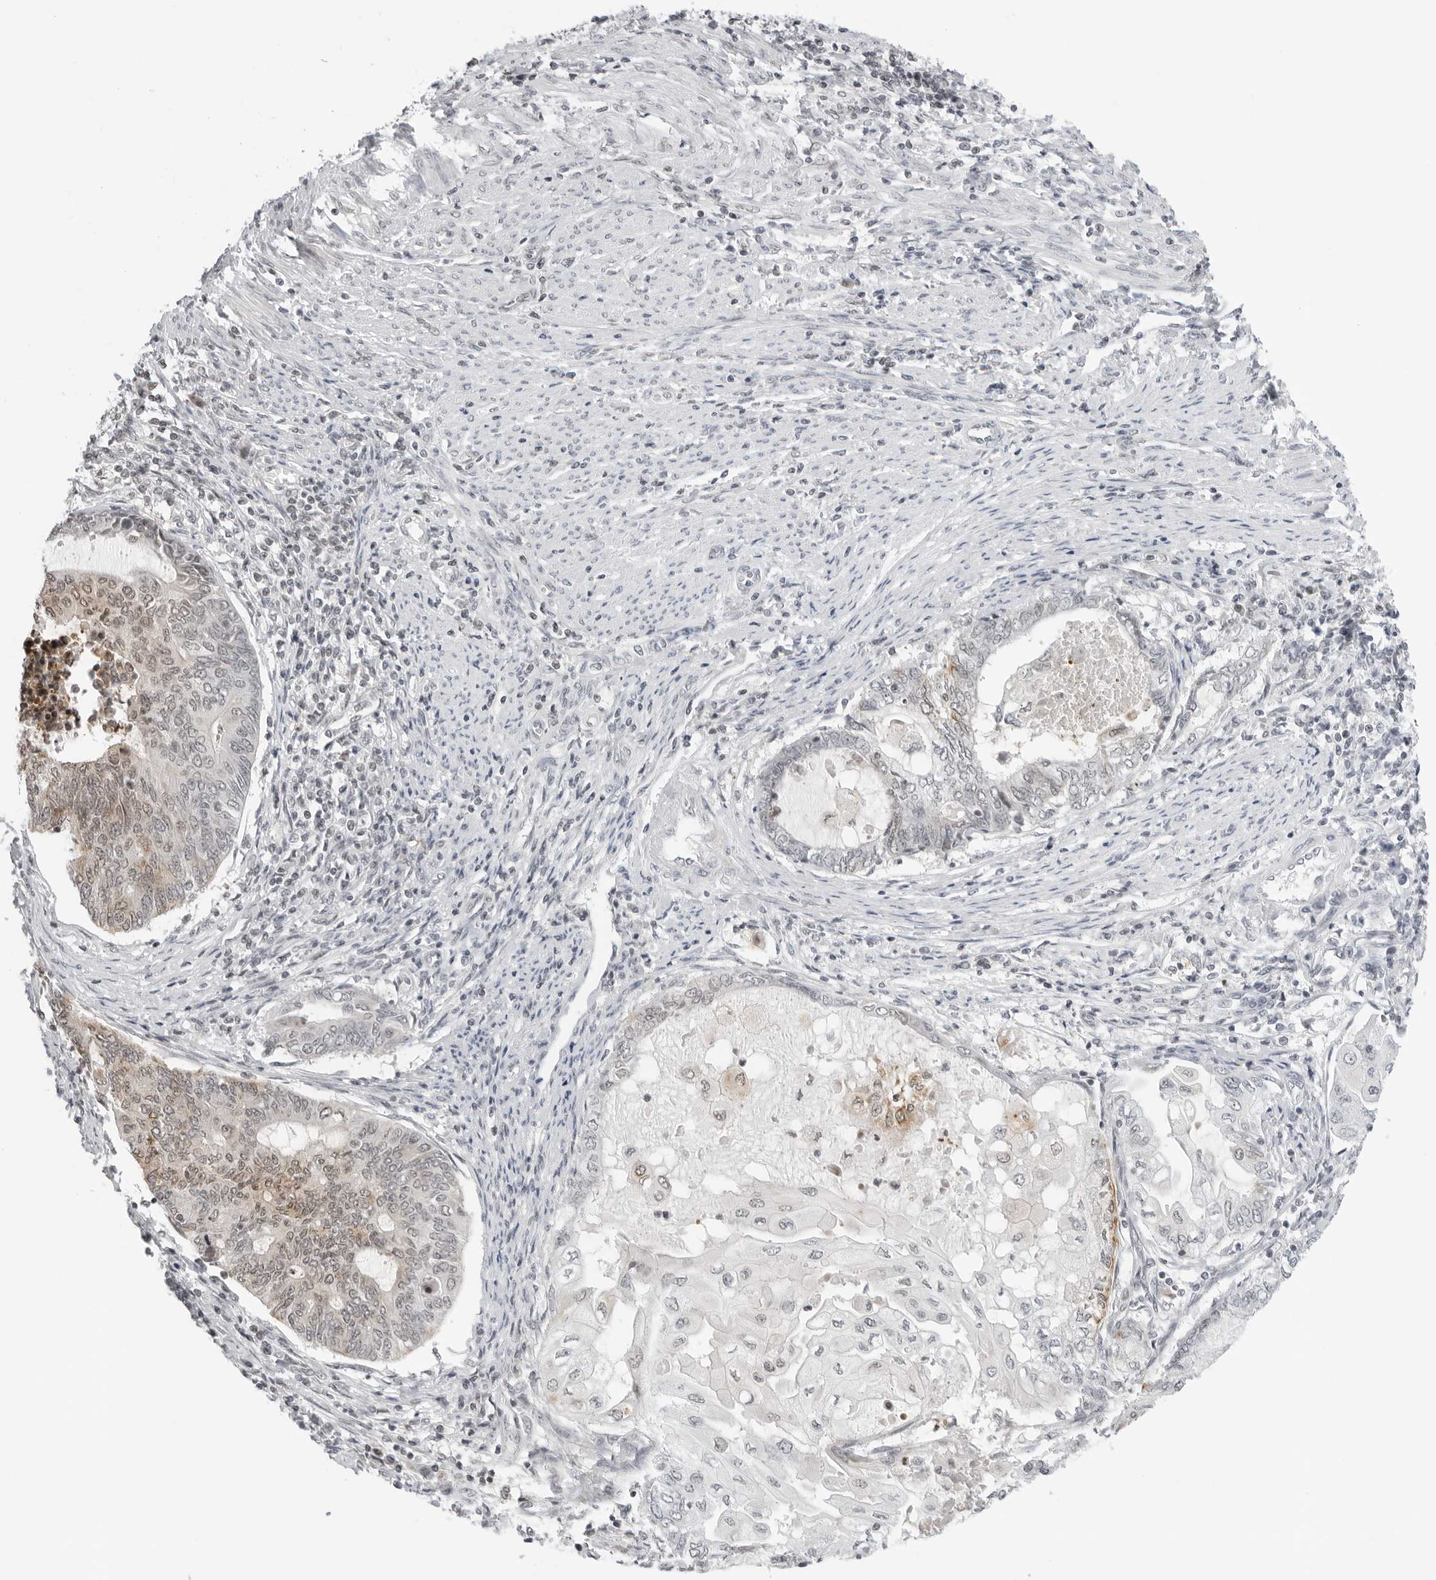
{"staining": {"intensity": "weak", "quantity": "25%-75%", "location": "nuclear"}, "tissue": "endometrial cancer", "cell_type": "Tumor cells", "image_type": "cancer", "snomed": [{"axis": "morphology", "description": "Adenocarcinoma, NOS"}, {"axis": "topography", "description": "Uterus"}, {"axis": "topography", "description": "Endometrium"}], "caption": "Protein staining of adenocarcinoma (endometrial) tissue shows weak nuclear staining in approximately 25%-75% of tumor cells.", "gene": "MSH6", "patient": {"sex": "female", "age": 70}}